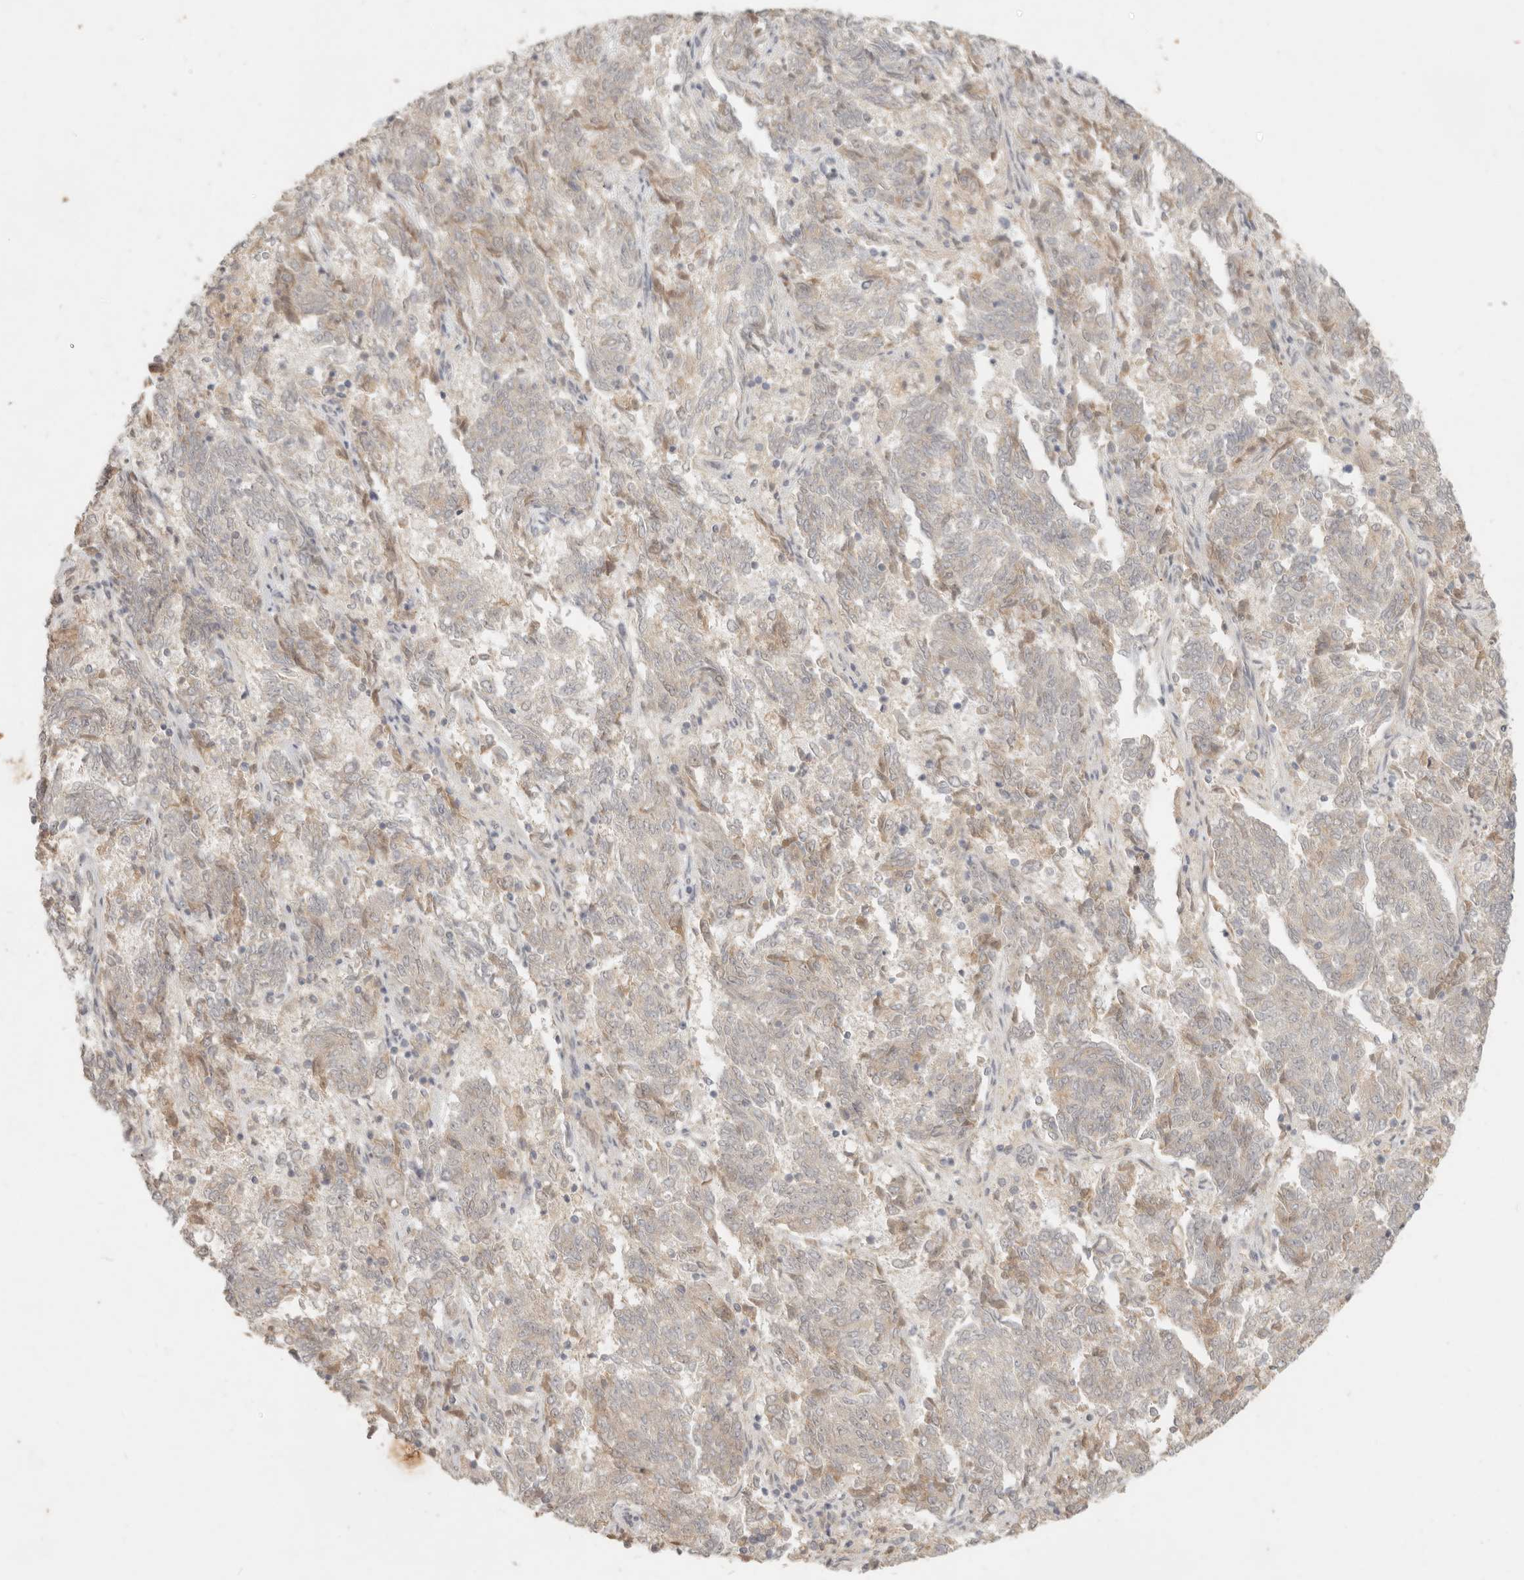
{"staining": {"intensity": "weak", "quantity": "<25%", "location": "cytoplasmic/membranous"}, "tissue": "endometrial cancer", "cell_type": "Tumor cells", "image_type": "cancer", "snomed": [{"axis": "morphology", "description": "Adenocarcinoma, NOS"}, {"axis": "topography", "description": "Endometrium"}], "caption": "This is a micrograph of IHC staining of adenocarcinoma (endometrial), which shows no expression in tumor cells.", "gene": "UBXN11", "patient": {"sex": "female", "age": 80}}